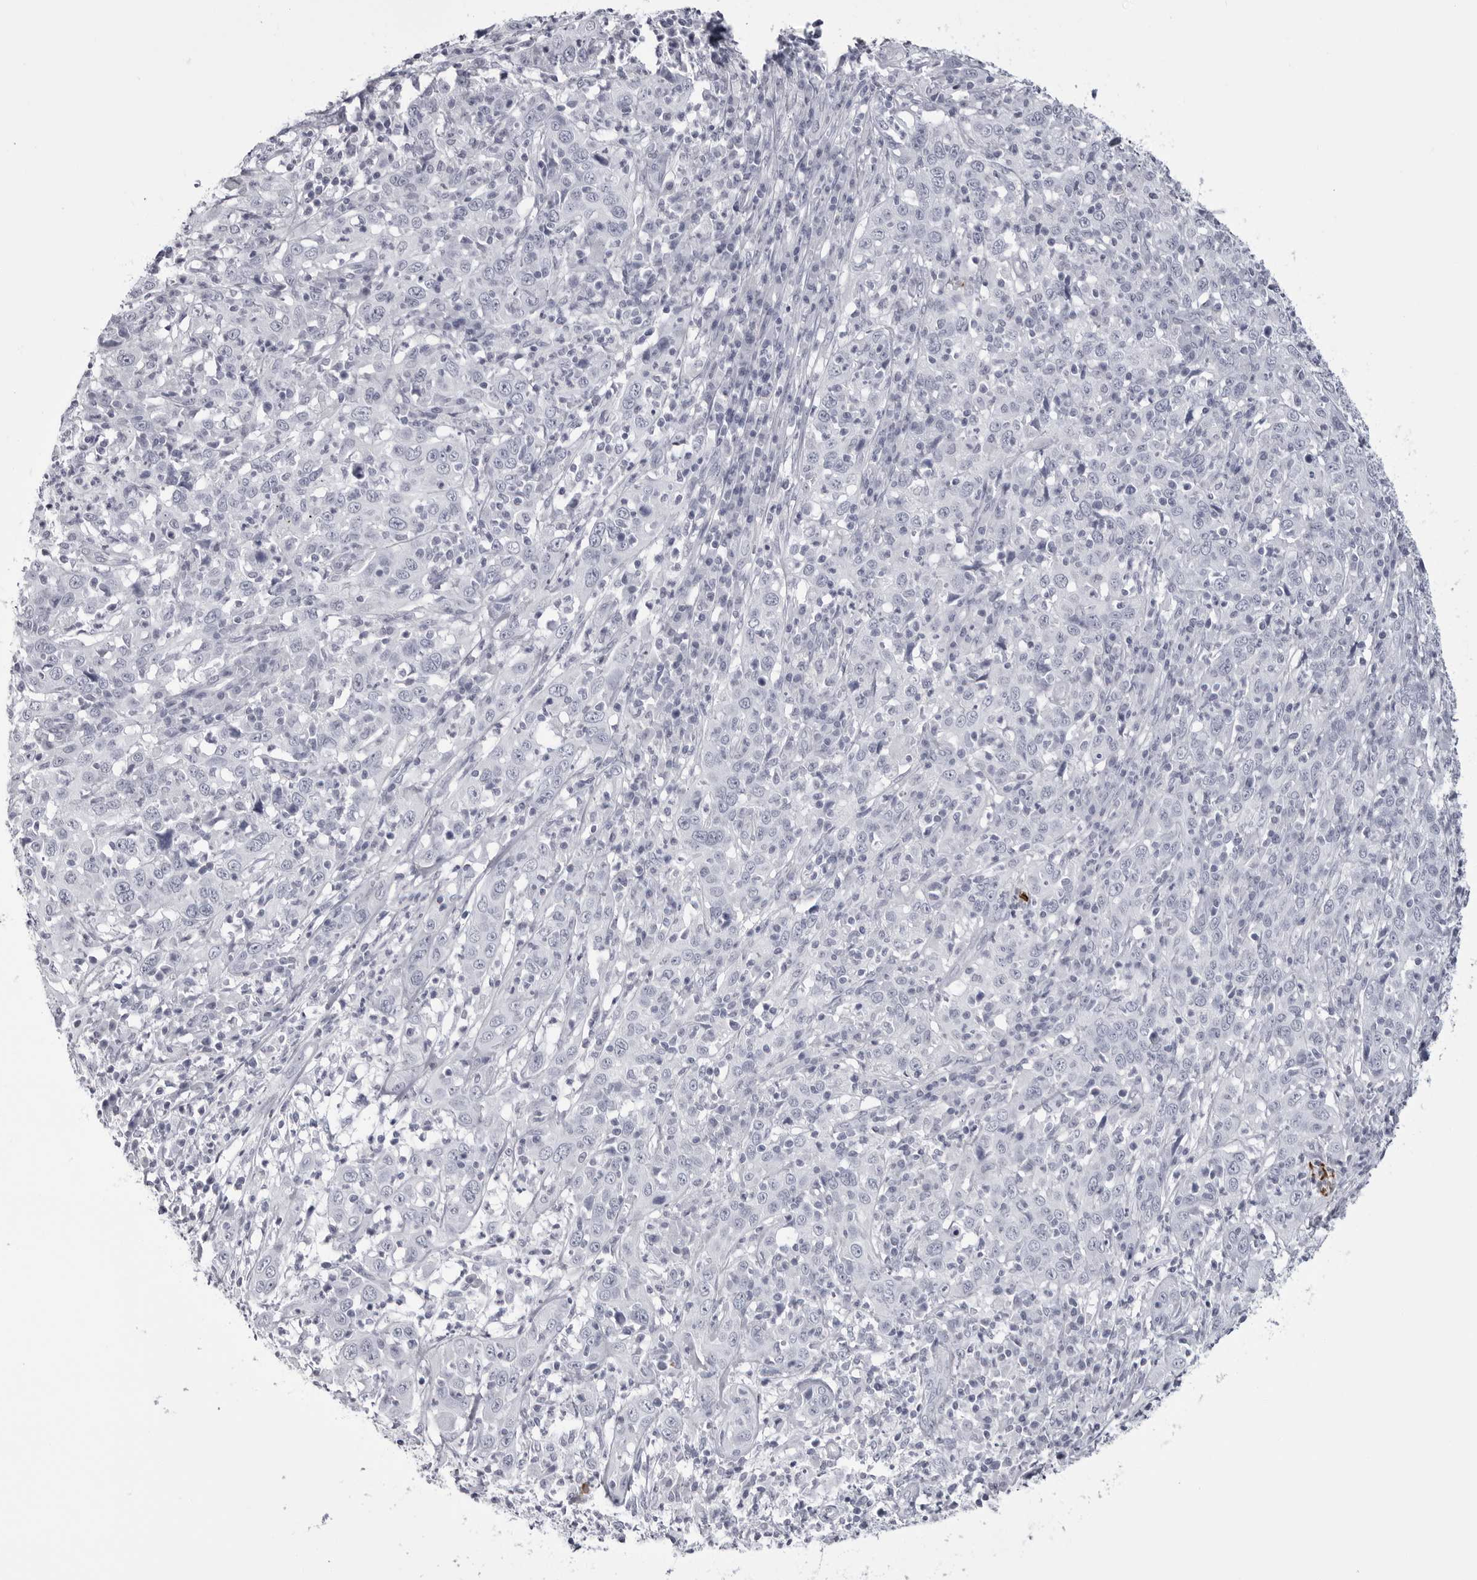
{"staining": {"intensity": "negative", "quantity": "none", "location": "none"}, "tissue": "cervical cancer", "cell_type": "Tumor cells", "image_type": "cancer", "snomed": [{"axis": "morphology", "description": "Squamous cell carcinoma, NOS"}, {"axis": "topography", "description": "Cervix"}], "caption": "This is an IHC image of cervical cancer. There is no expression in tumor cells.", "gene": "COL26A1", "patient": {"sex": "female", "age": 46}}